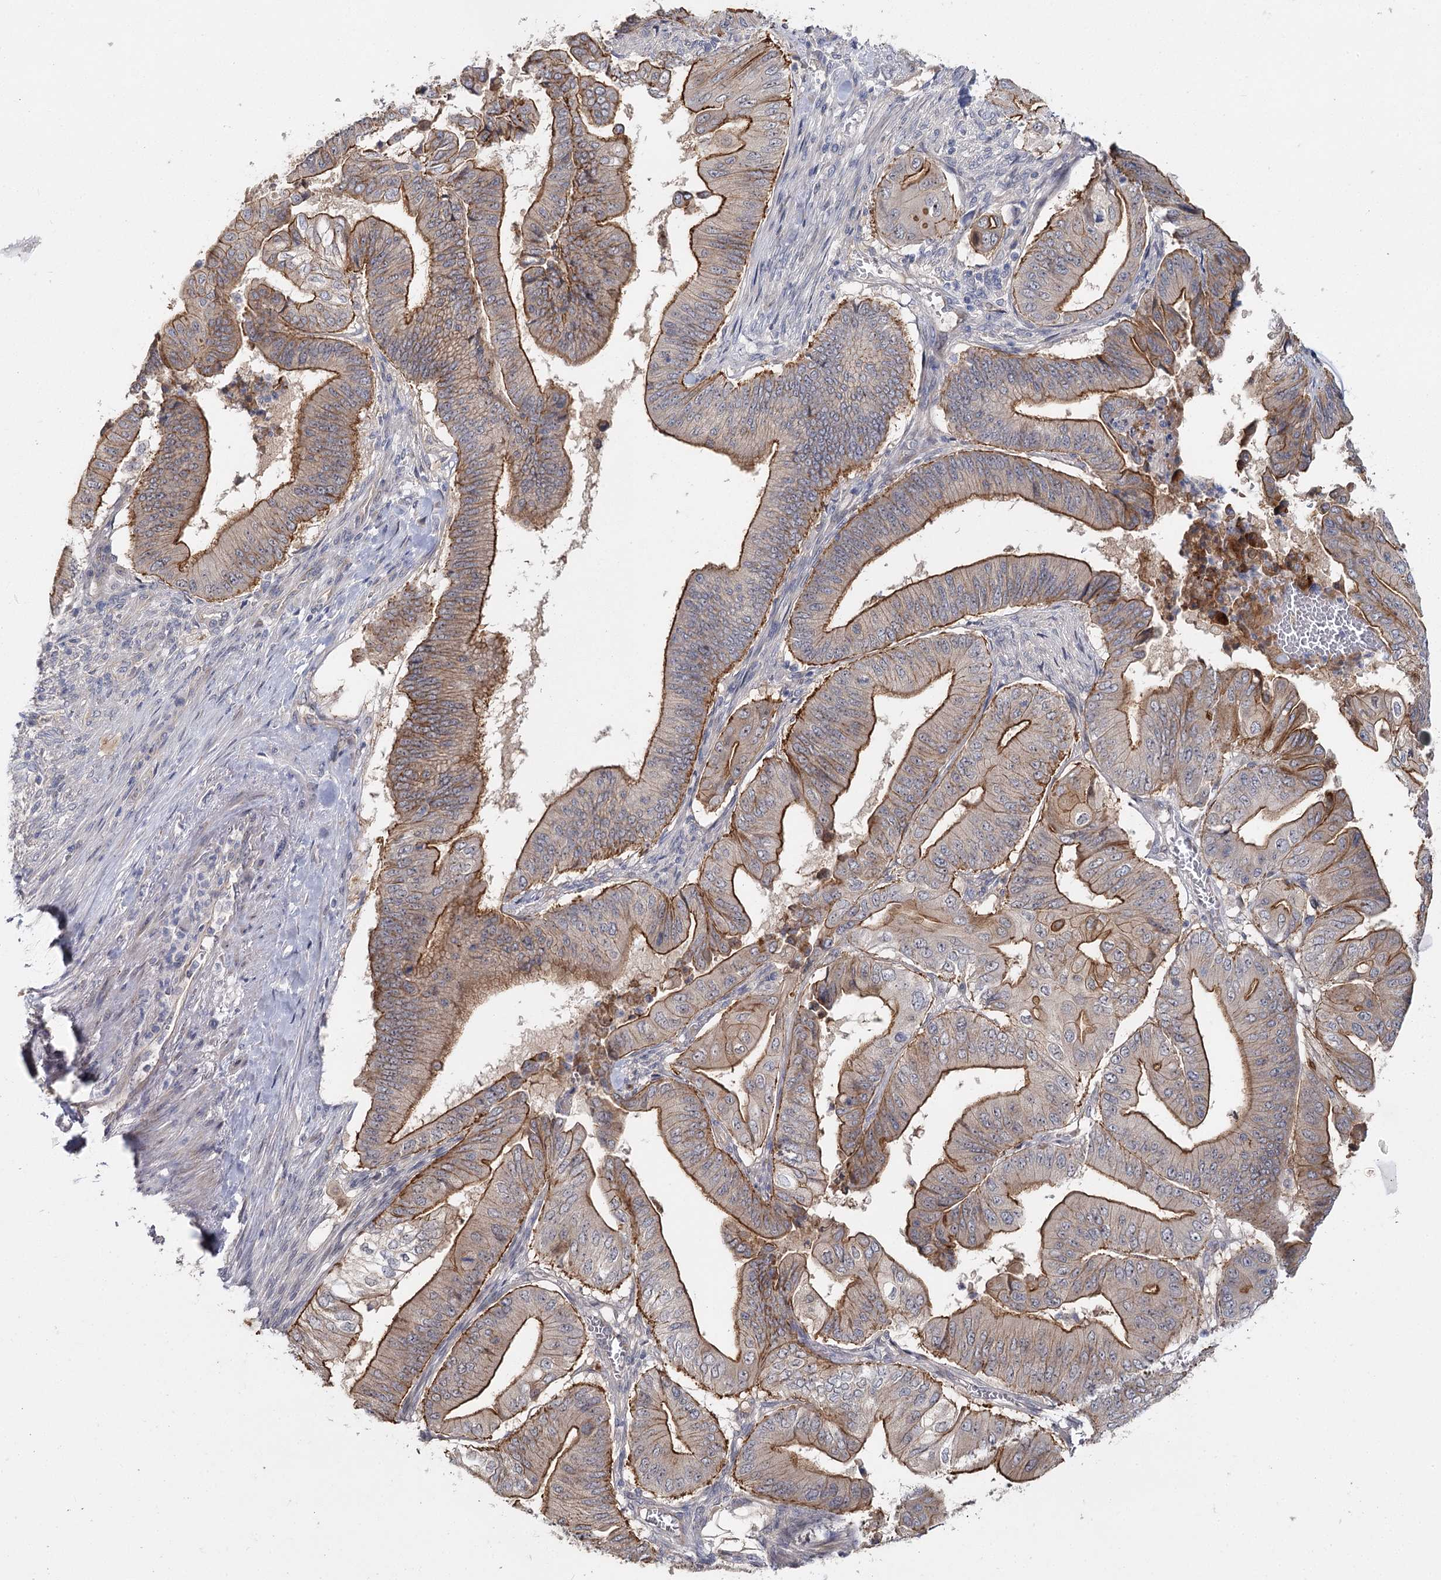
{"staining": {"intensity": "strong", "quantity": ">75%", "location": "cytoplasmic/membranous"}, "tissue": "pancreatic cancer", "cell_type": "Tumor cells", "image_type": "cancer", "snomed": [{"axis": "morphology", "description": "Adenocarcinoma, NOS"}, {"axis": "topography", "description": "Pancreas"}], "caption": "Immunohistochemical staining of human pancreatic cancer shows high levels of strong cytoplasmic/membranous expression in approximately >75% of tumor cells.", "gene": "ANGPTL5", "patient": {"sex": "female", "age": 77}}